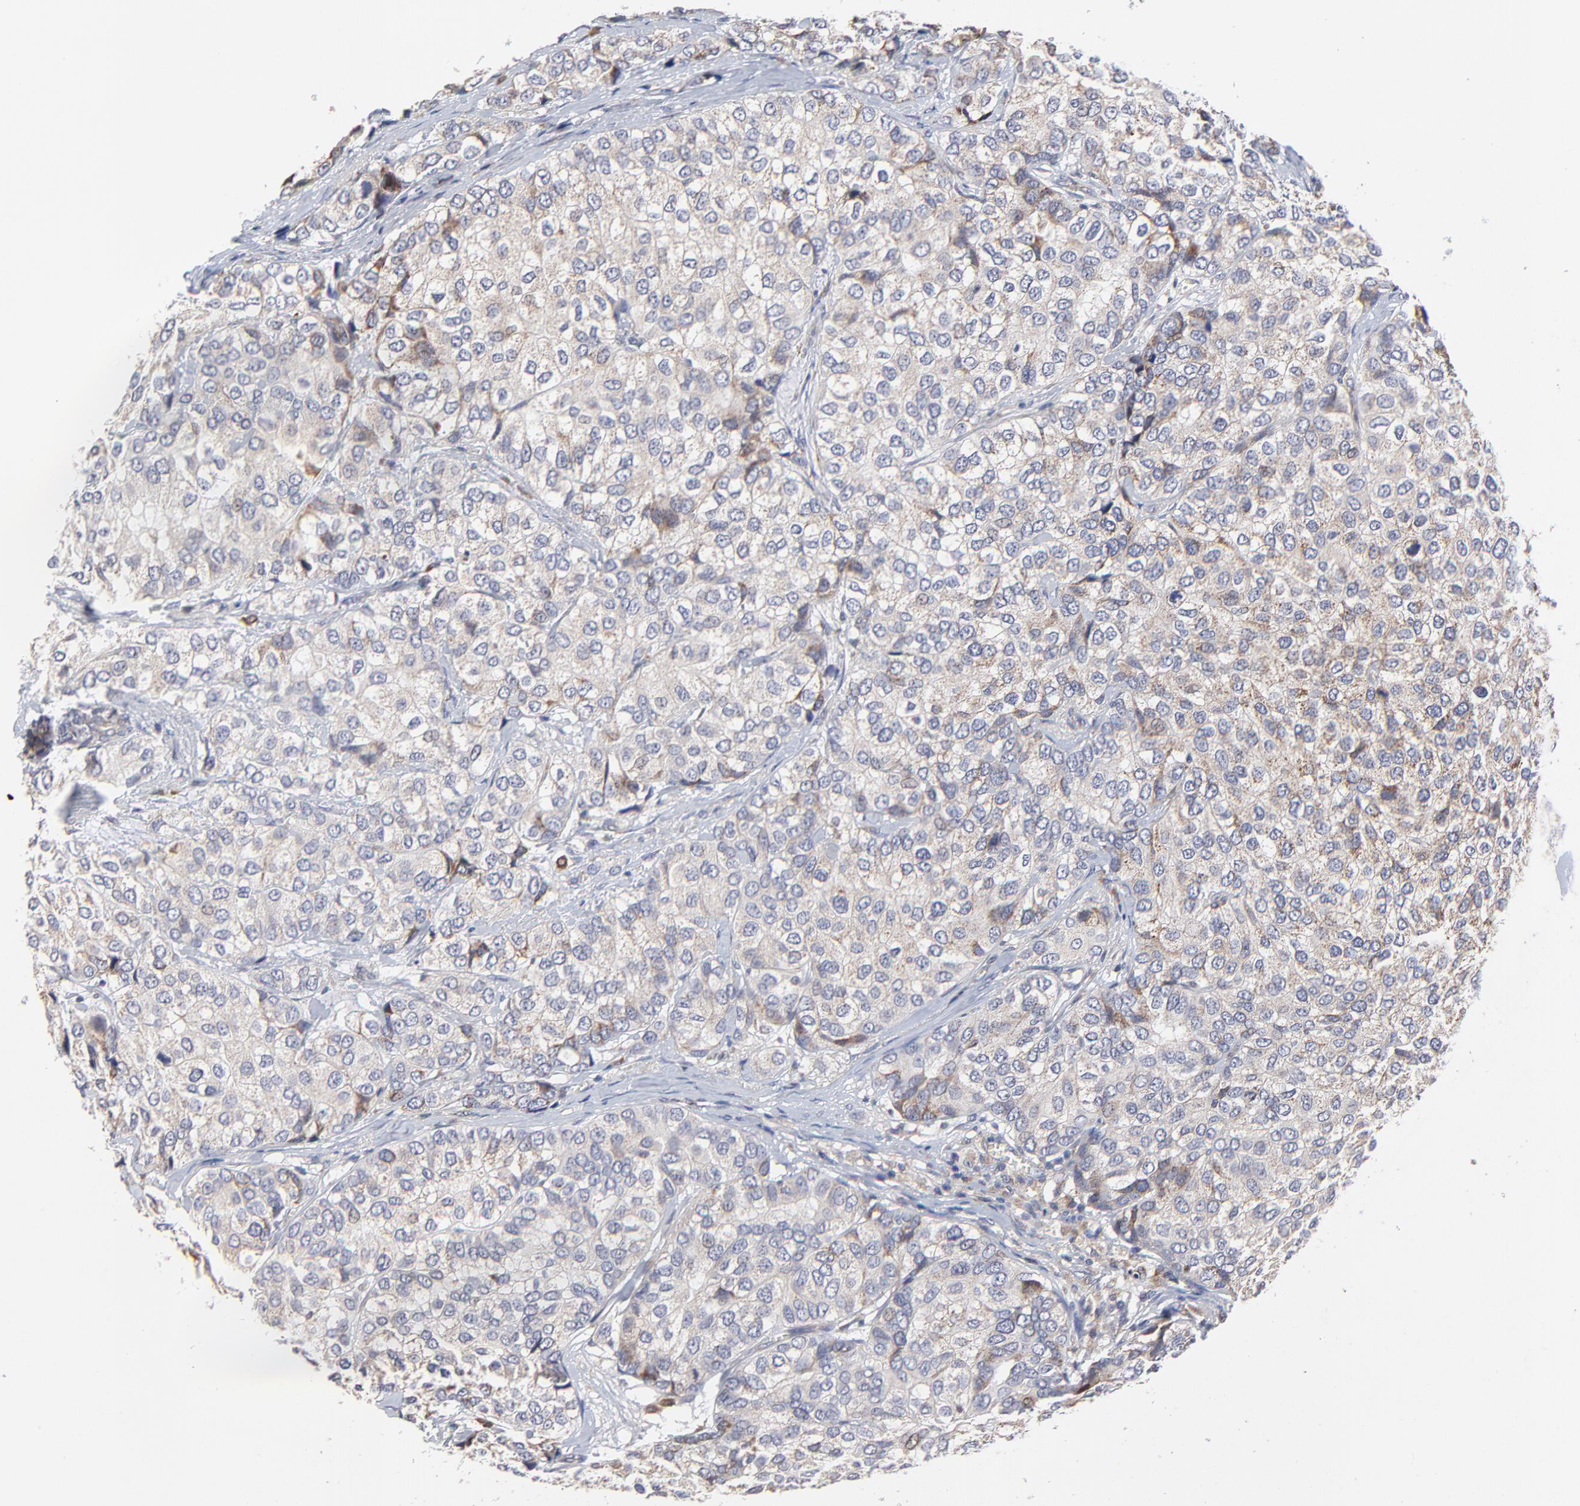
{"staining": {"intensity": "weak", "quantity": ">75%", "location": "cytoplasmic/membranous"}, "tissue": "breast cancer", "cell_type": "Tumor cells", "image_type": "cancer", "snomed": [{"axis": "morphology", "description": "Duct carcinoma"}, {"axis": "topography", "description": "Breast"}], "caption": "Breast intraductal carcinoma was stained to show a protein in brown. There is low levels of weak cytoplasmic/membranous positivity in approximately >75% of tumor cells.", "gene": "ZNF550", "patient": {"sex": "female", "age": 68}}